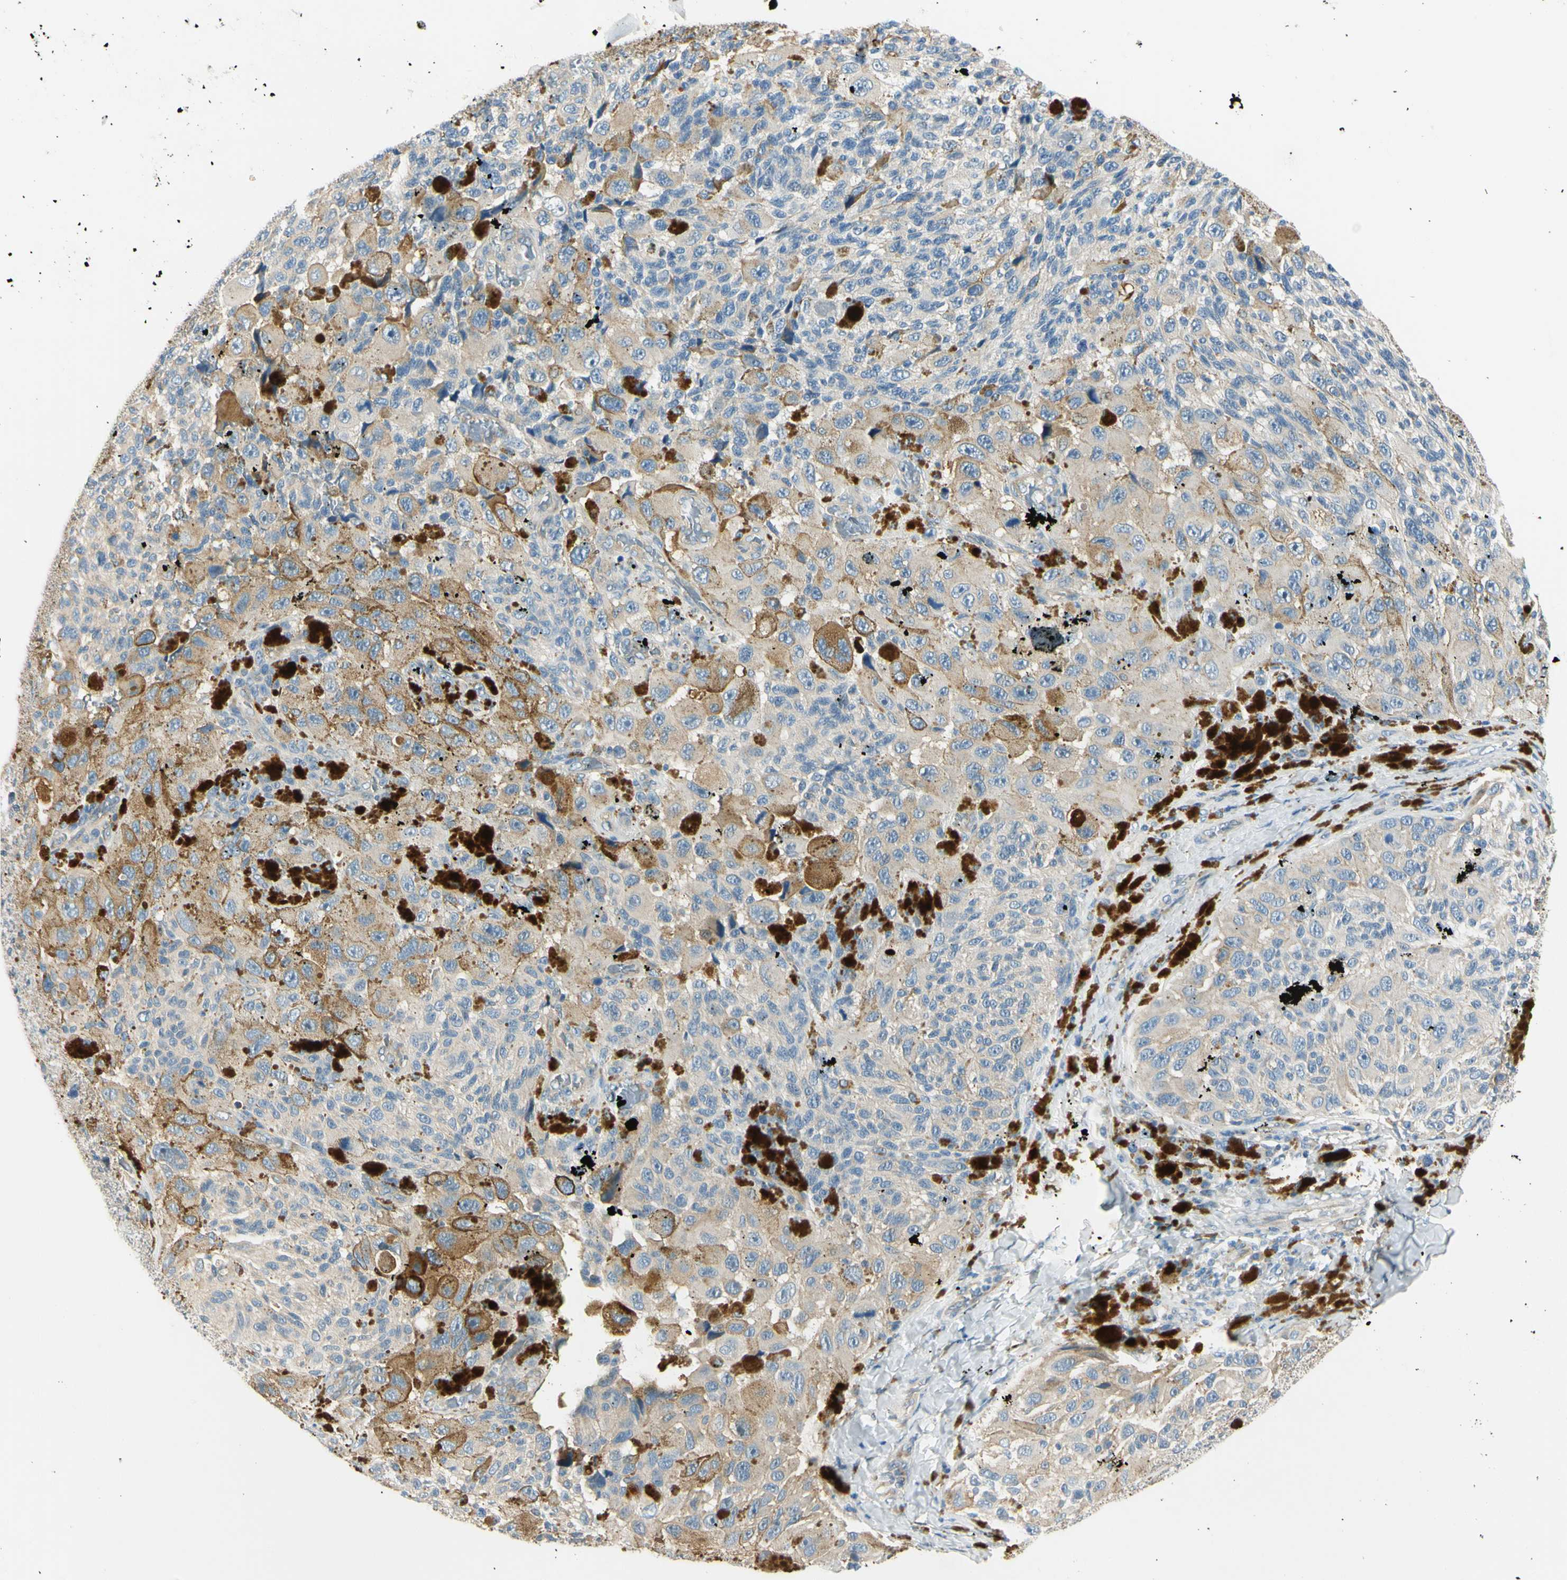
{"staining": {"intensity": "weak", "quantity": "<25%", "location": "cytoplasmic/membranous"}, "tissue": "melanoma", "cell_type": "Tumor cells", "image_type": "cancer", "snomed": [{"axis": "morphology", "description": "Malignant melanoma, NOS"}, {"axis": "topography", "description": "Skin"}], "caption": "IHC image of malignant melanoma stained for a protein (brown), which exhibits no positivity in tumor cells.", "gene": "LAMA3", "patient": {"sex": "female", "age": 73}}